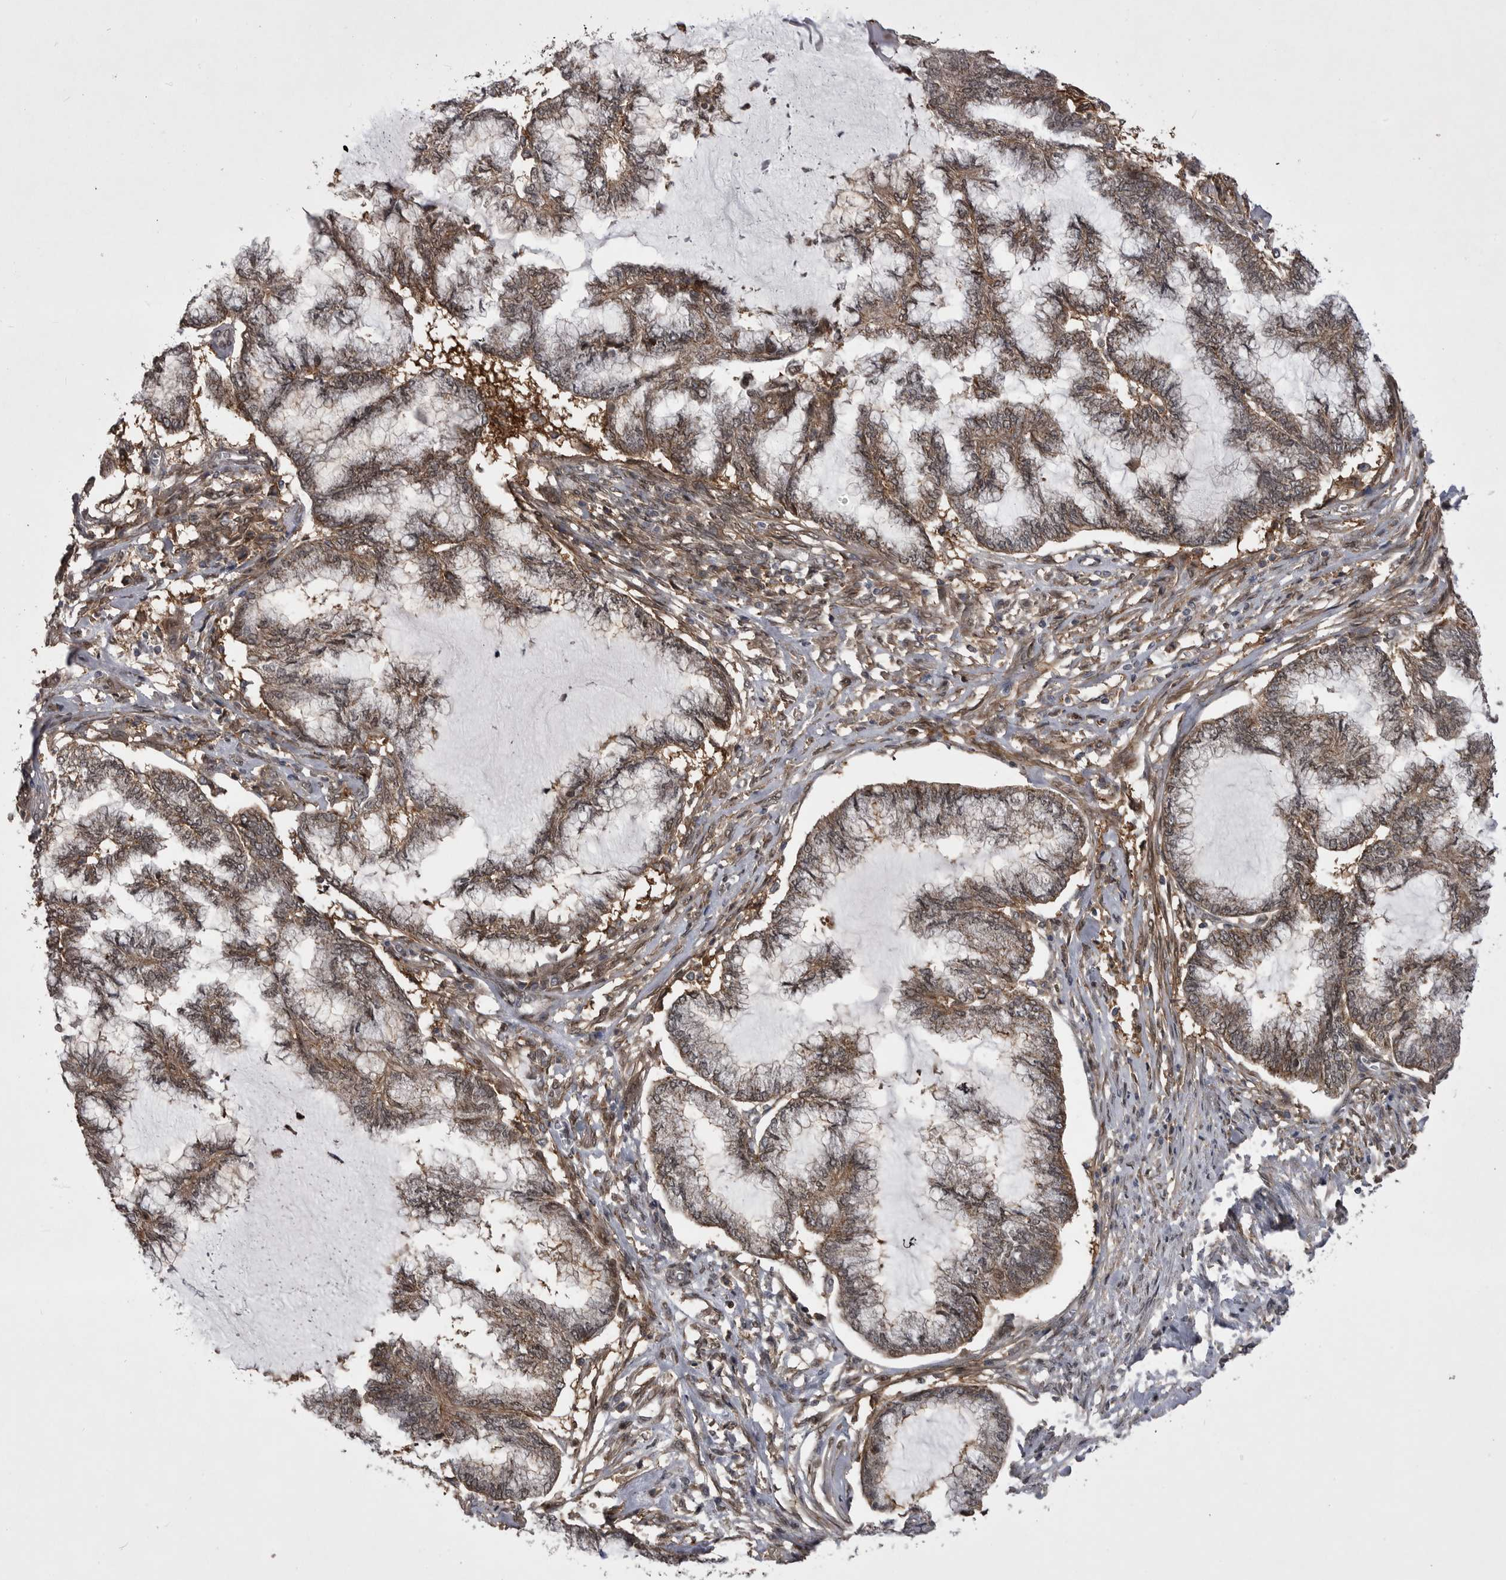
{"staining": {"intensity": "moderate", "quantity": ">75%", "location": "cytoplasmic/membranous"}, "tissue": "endometrial cancer", "cell_type": "Tumor cells", "image_type": "cancer", "snomed": [{"axis": "morphology", "description": "Adenocarcinoma, NOS"}, {"axis": "topography", "description": "Endometrium"}], "caption": "Moderate cytoplasmic/membranous protein expression is appreciated in approximately >75% of tumor cells in endometrial cancer.", "gene": "ABL1", "patient": {"sex": "female", "age": 86}}